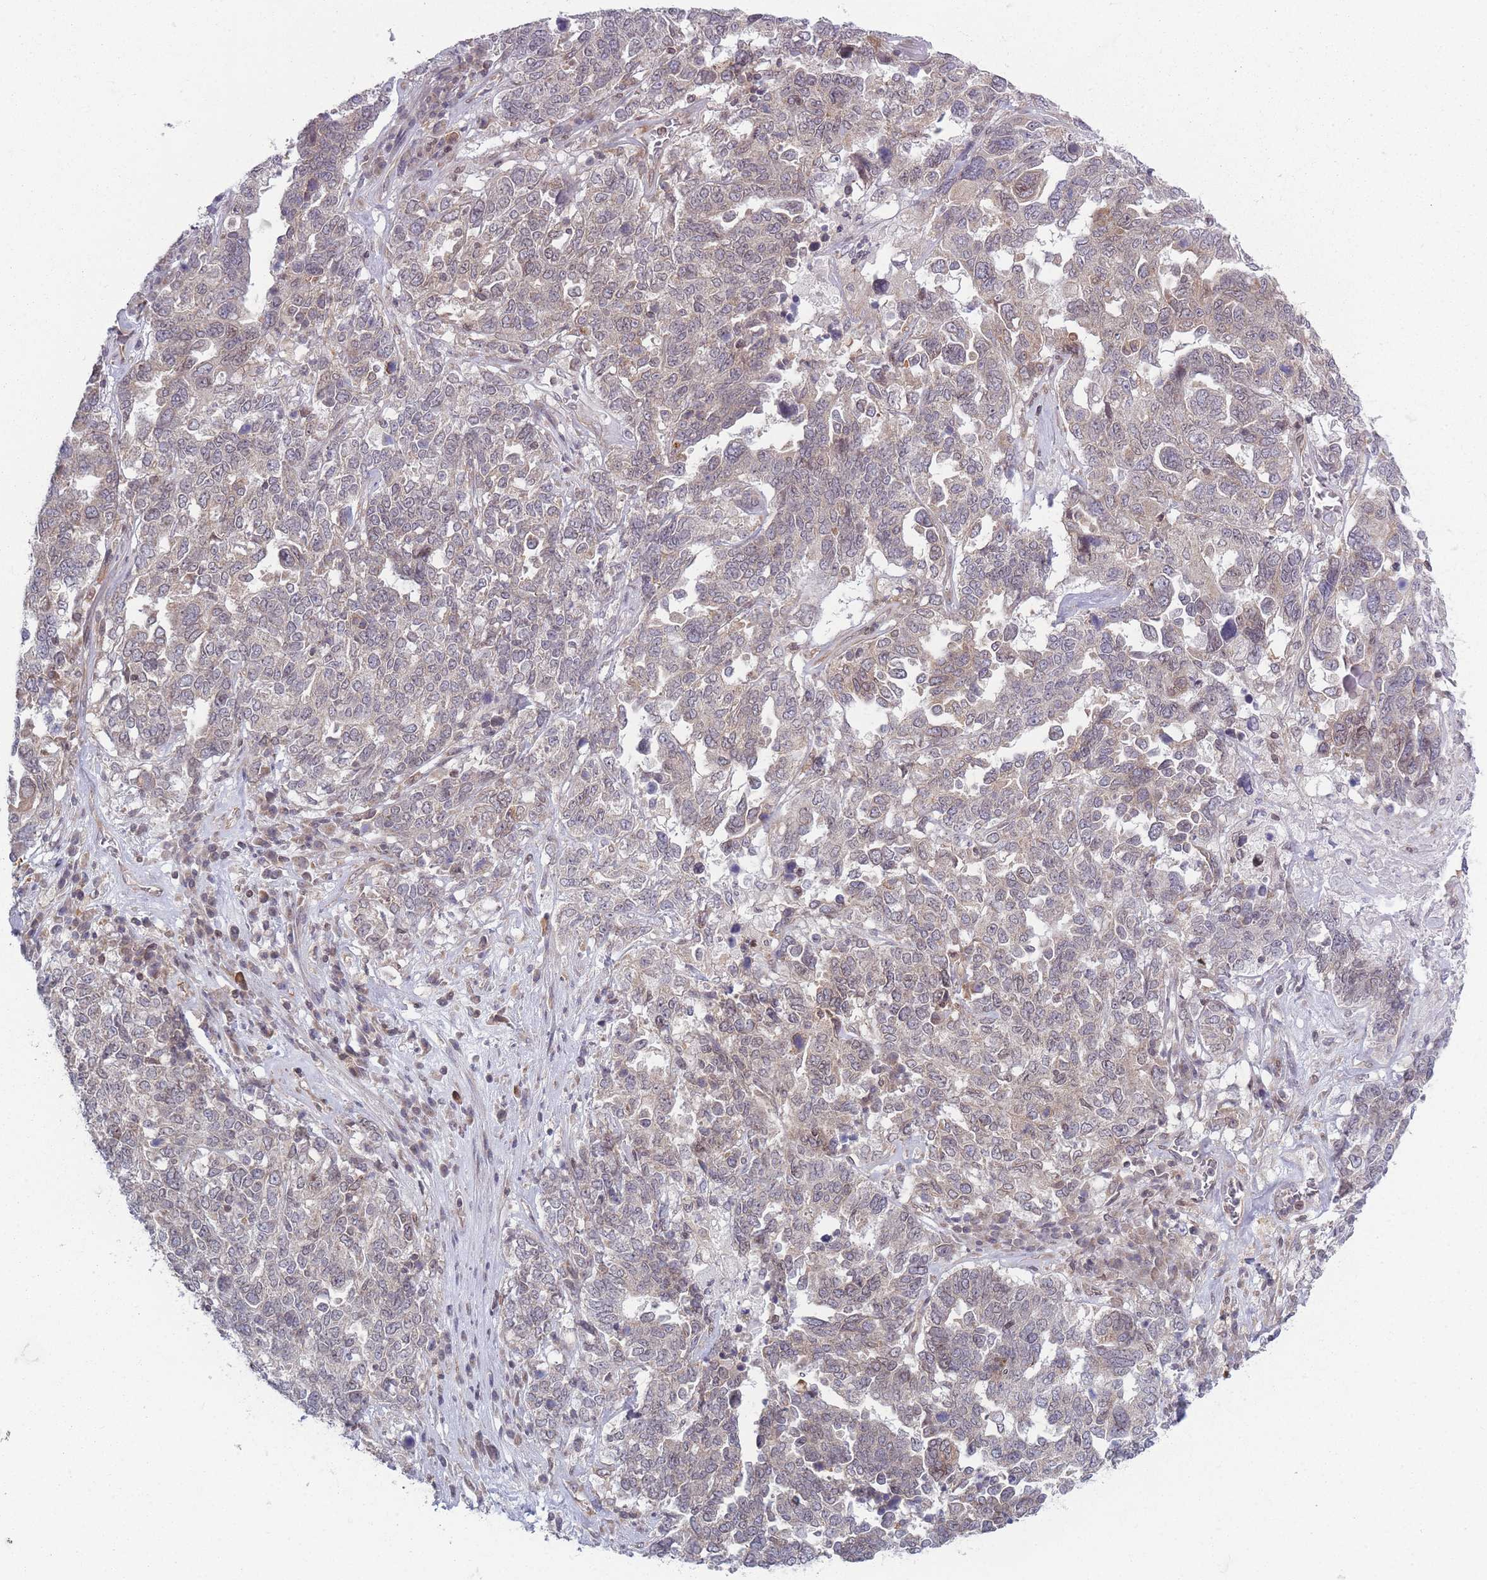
{"staining": {"intensity": "weak", "quantity": "25%-75%", "location": "cytoplasmic/membranous"}, "tissue": "ovarian cancer", "cell_type": "Tumor cells", "image_type": "cancer", "snomed": [{"axis": "morphology", "description": "Carcinoma, endometroid"}, {"axis": "topography", "description": "Ovary"}], "caption": "Weak cytoplasmic/membranous positivity is seen in approximately 25%-75% of tumor cells in ovarian cancer (endometroid carcinoma).", "gene": "VRK2", "patient": {"sex": "female", "age": 62}}